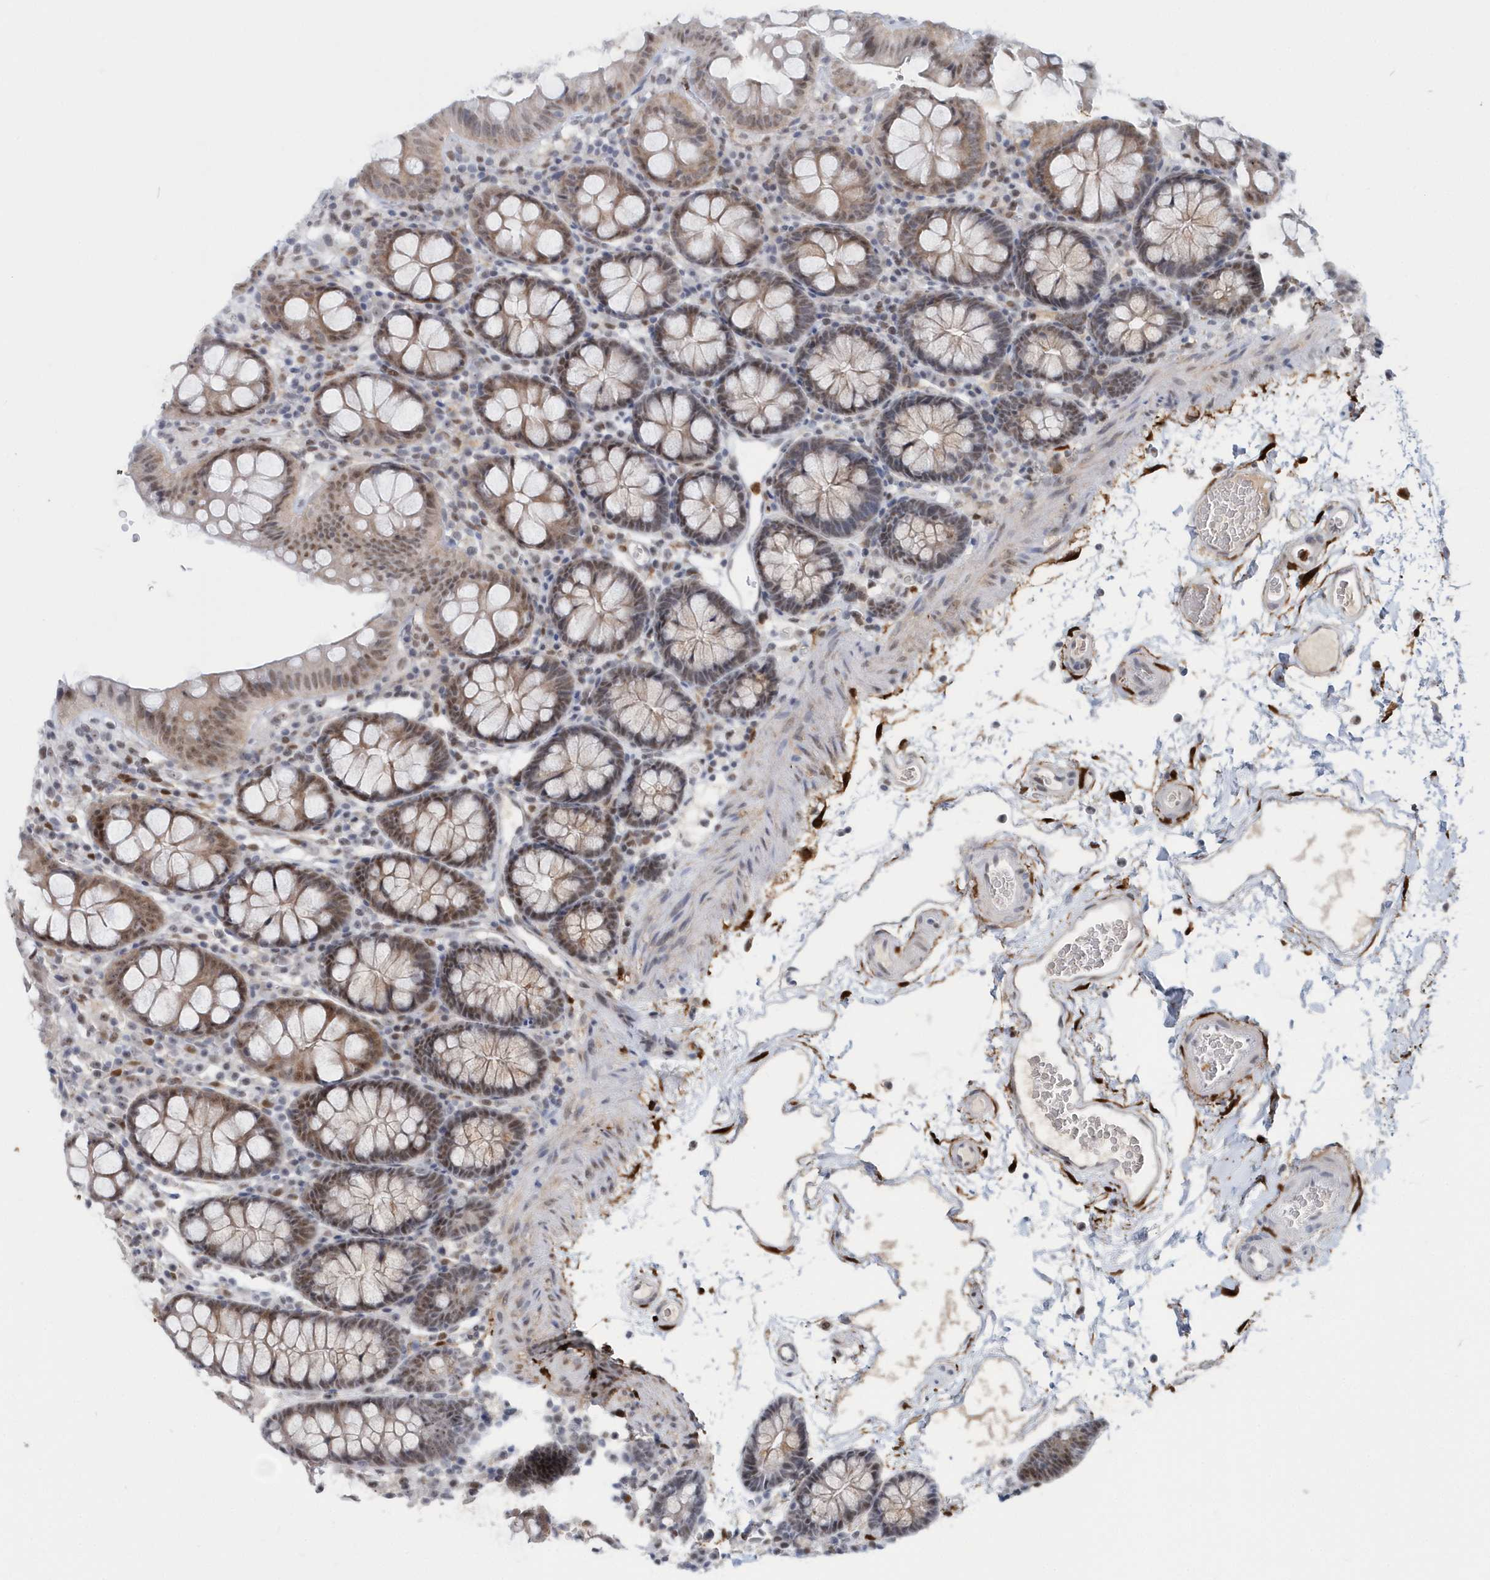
{"staining": {"intensity": "negative", "quantity": "none", "location": "none"}, "tissue": "colon", "cell_type": "Endothelial cells", "image_type": "normal", "snomed": [{"axis": "morphology", "description": "Normal tissue, NOS"}, {"axis": "topography", "description": "Colon"}], "caption": "High power microscopy photomicrograph of an IHC image of benign colon, revealing no significant positivity in endothelial cells. Brightfield microscopy of IHC stained with DAB (brown) and hematoxylin (blue), captured at high magnification.", "gene": "ASCL4", "patient": {"sex": "male", "age": 75}}